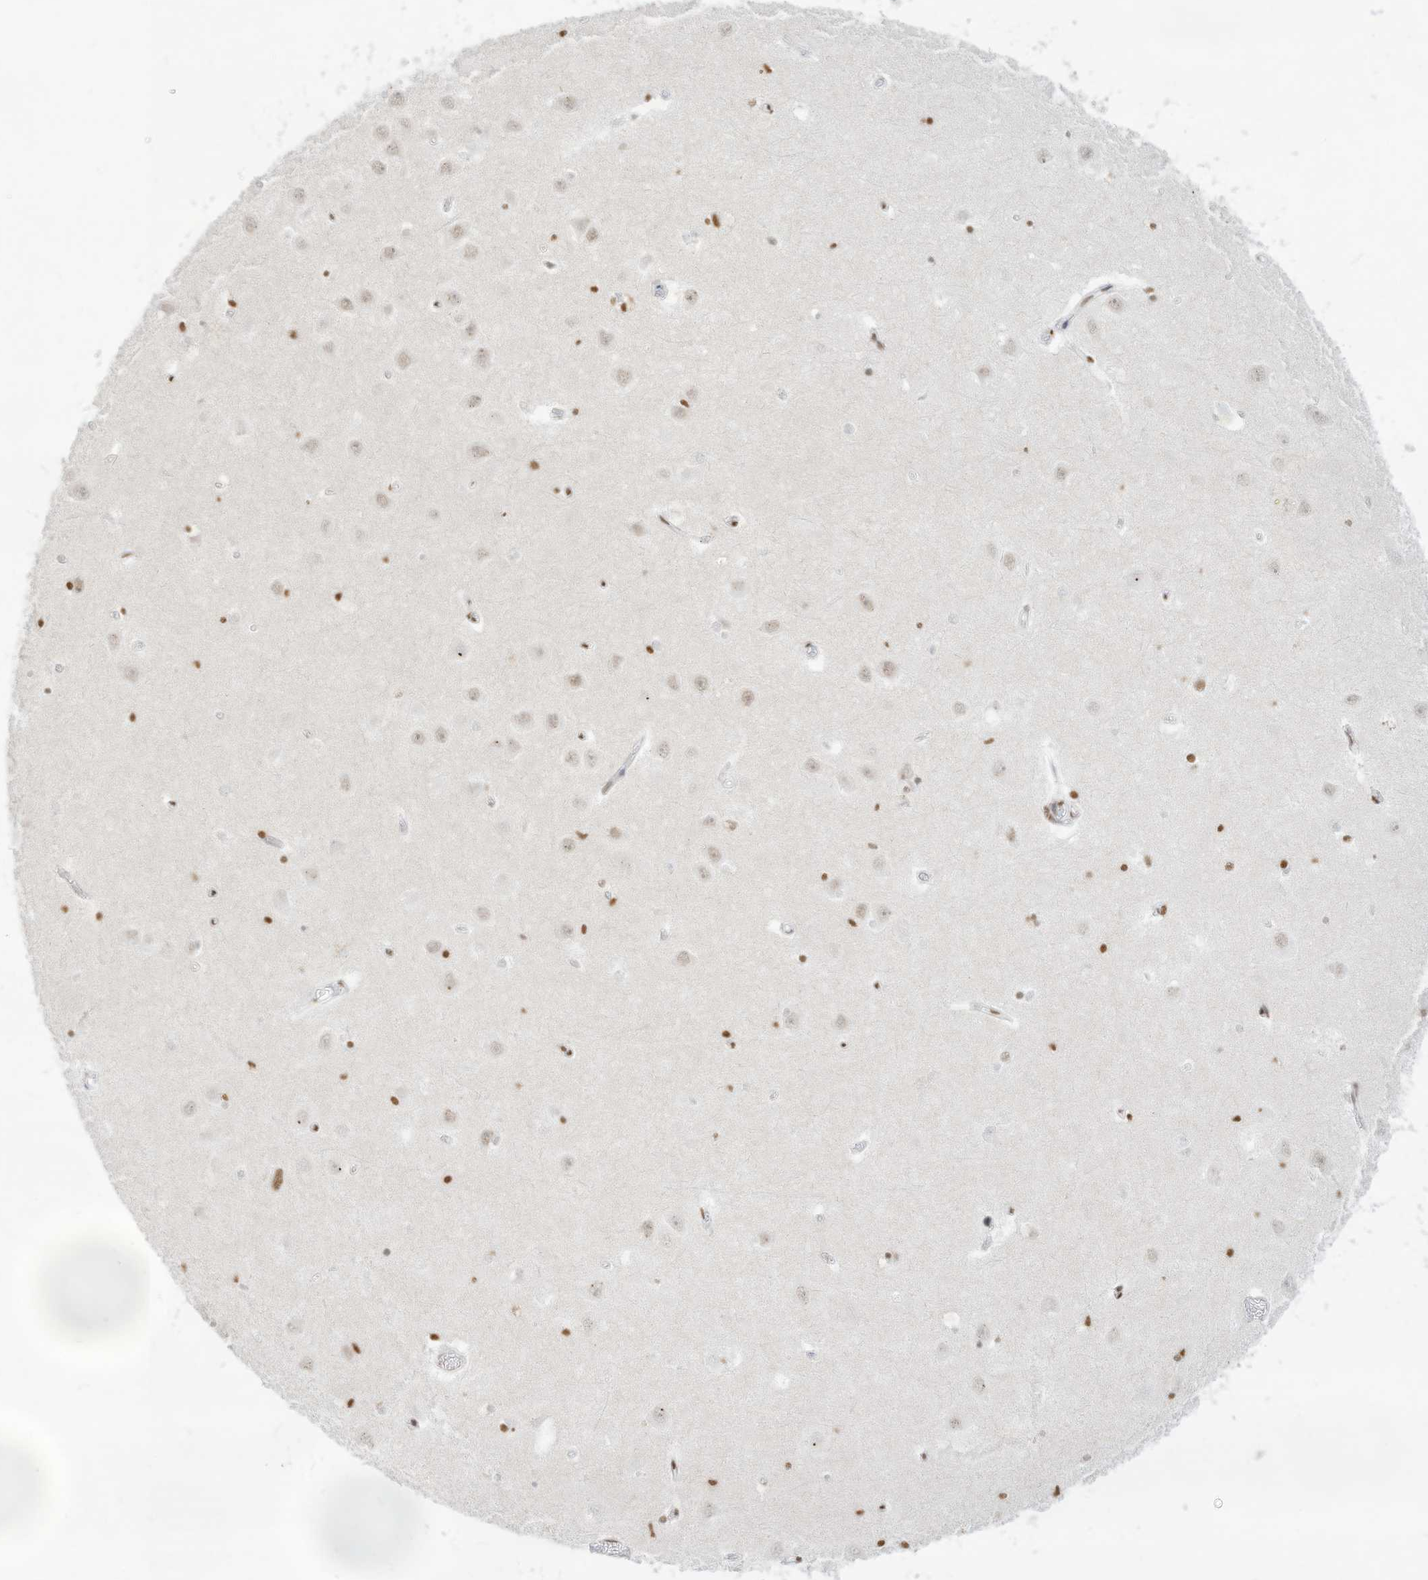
{"staining": {"intensity": "strong", "quantity": "<25%", "location": "nuclear"}, "tissue": "hippocampus", "cell_type": "Glial cells", "image_type": "normal", "snomed": [{"axis": "morphology", "description": "Normal tissue, NOS"}, {"axis": "topography", "description": "Hippocampus"}], "caption": "IHC micrograph of unremarkable human hippocampus stained for a protein (brown), which reveals medium levels of strong nuclear staining in approximately <25% of glial cells.", "gene": "NHSL1", "patient": {"sex": "male", "age": 70}}